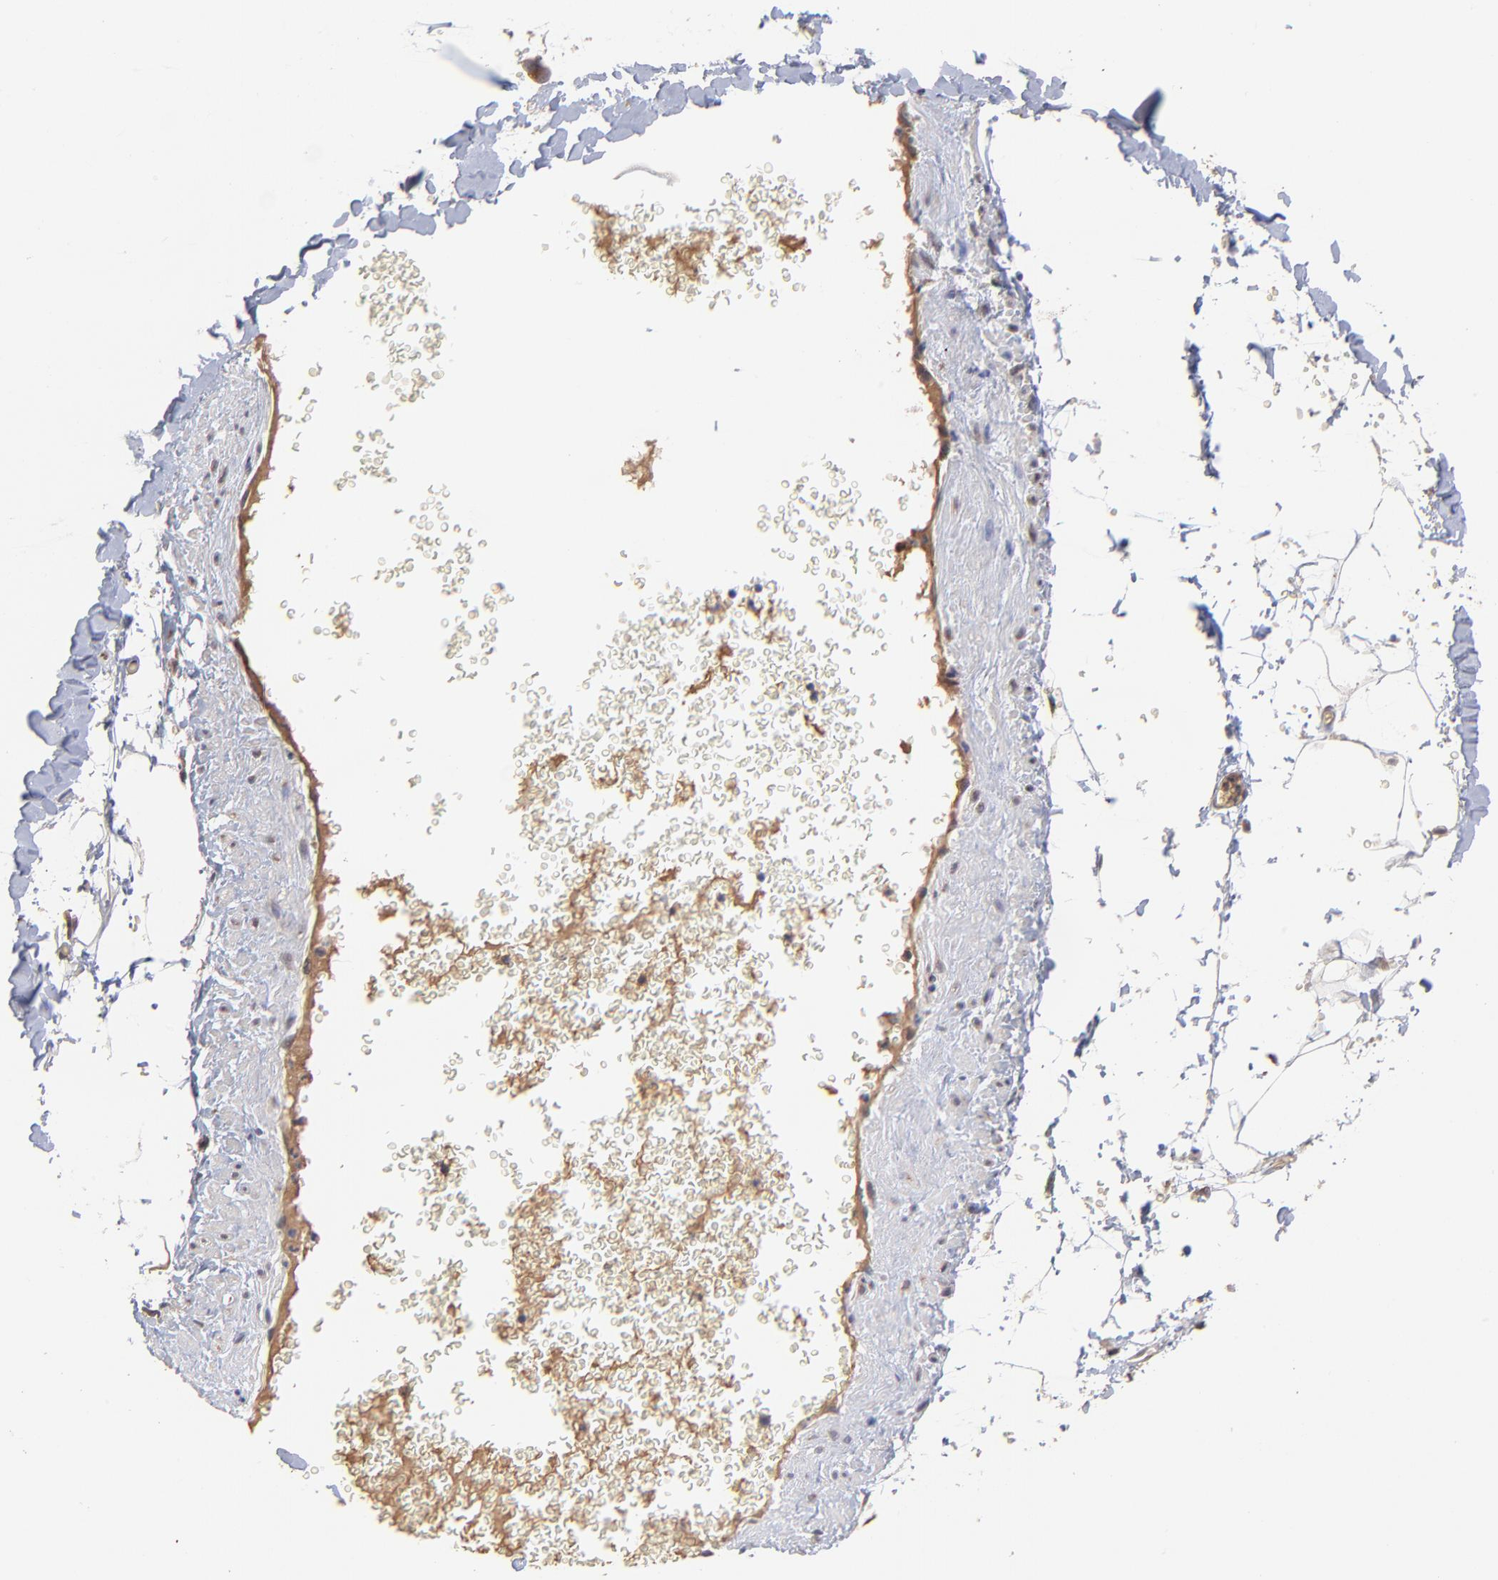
{"staining": {"intensity": "weak", "quantity": "25%-75%", "location": "cytoplasmic/membranous"}, "tissue": "adipose tissue", "cell_type": "Adipocytes", "image_type": "normal", "snomed": [{"axis": "morphology", "description": "Normal tissue, NOS"}, {"axis": "topography", "description": "Soft tissue"}], "caption": "Adipose tissue stained with a brown dye demonstrates weak cytoplasmic/membranous positive staining in approximately 25%-75% of adipocytes.", "gene": "CHL1", "patient": {"sex": "male", "age": 72}}